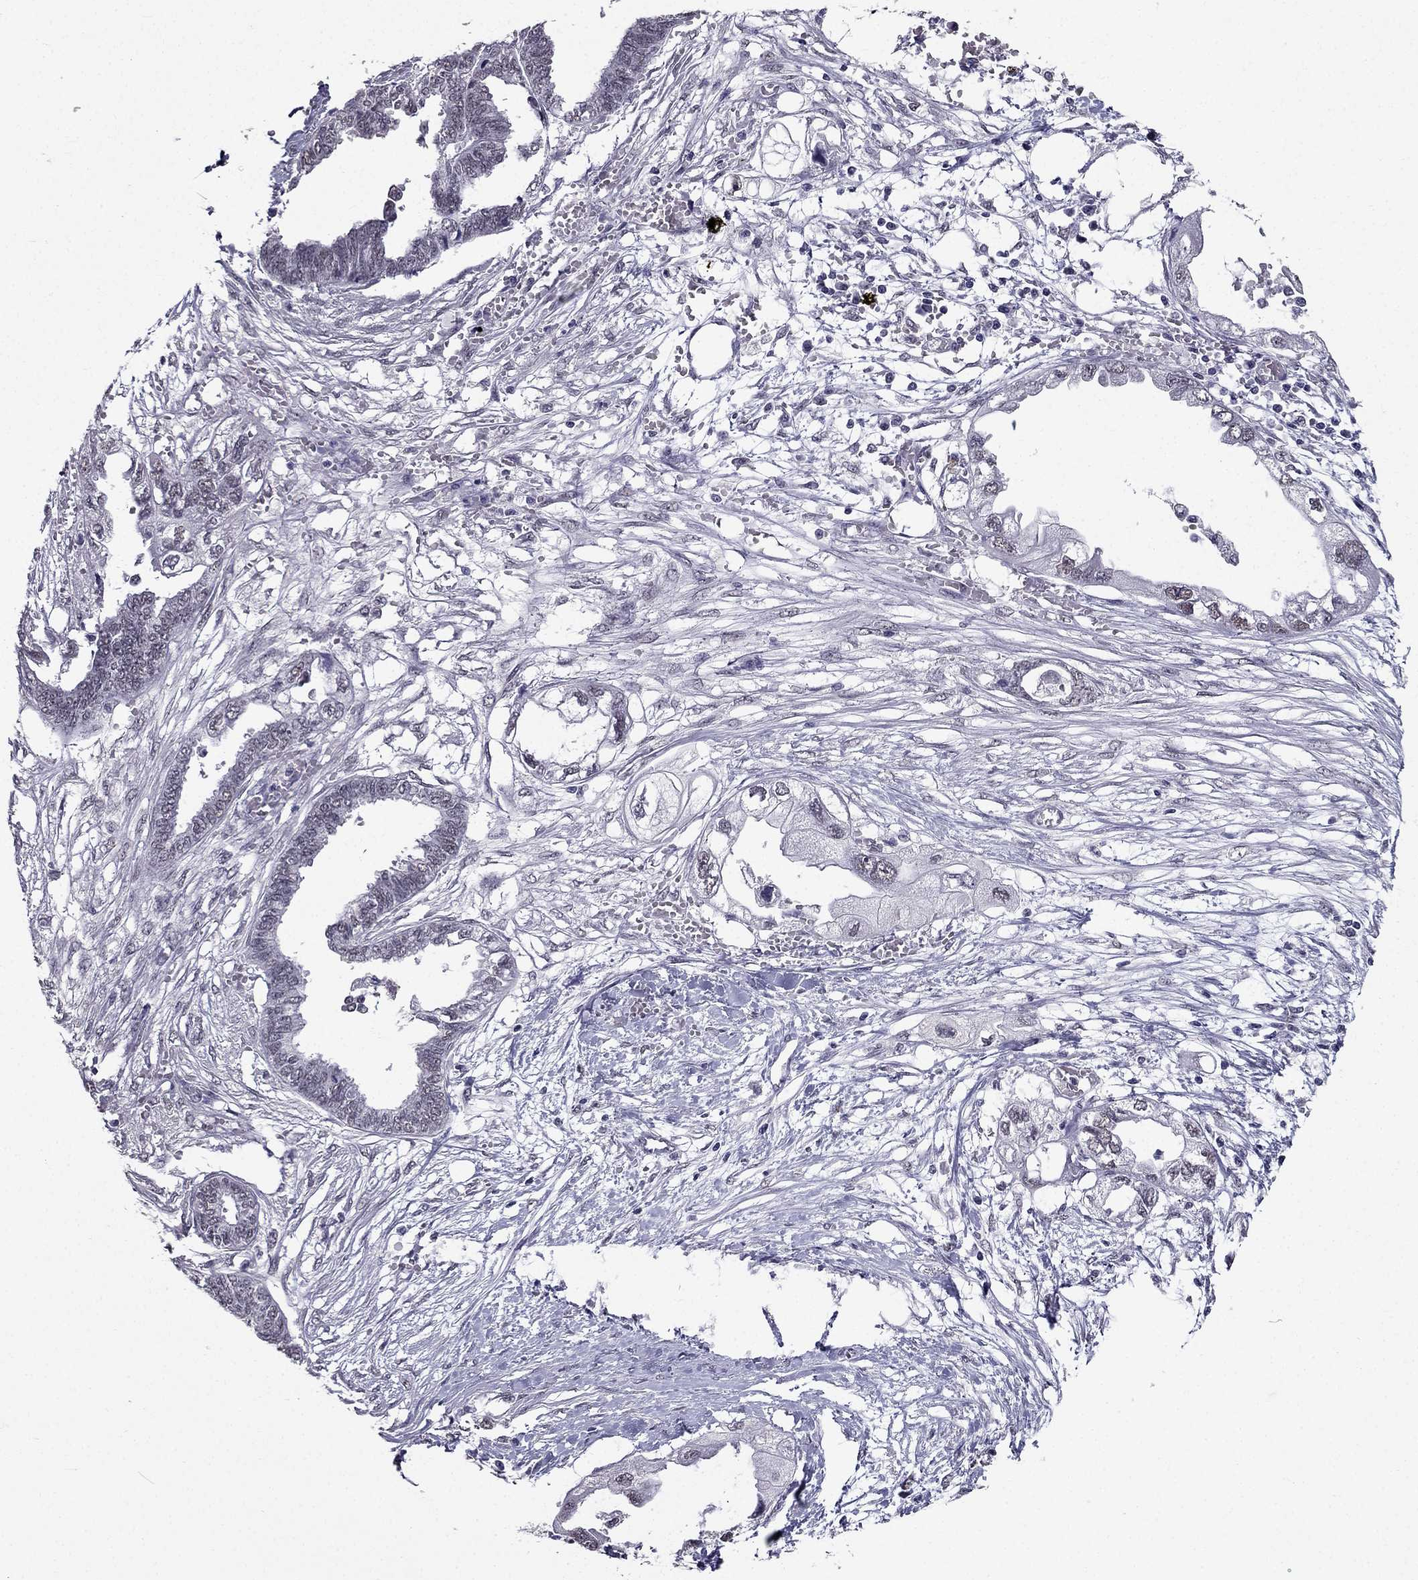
{"staining": {"intensity": "weak", "quantity": "<25%", "location": "nuclear"}, "tissue": "endometrial cancer", "cell_type": "Tumor cells", "image_type": "cancer", "snomed": [{"axis": "morphology", "description": "Adenocarcinoma, NOS"}, {"axis": "morphology", "description": "Adenocarcinoma, metastatic, NOS"}, {"axis": "topography", "description": "Adipose tissue"}, {"axis": "topography", "description": "Endometrium"}], "caption": "High magnification brightfield microscopy of endometrial cancer stained with DAB (3,3'-diaminobenzidine) (brown) and counterstained with hematoxylin (blue): tumor cells show no significant expression.", "gene": "ZNF420", "patient": {"sex": "female", "age": 67}}